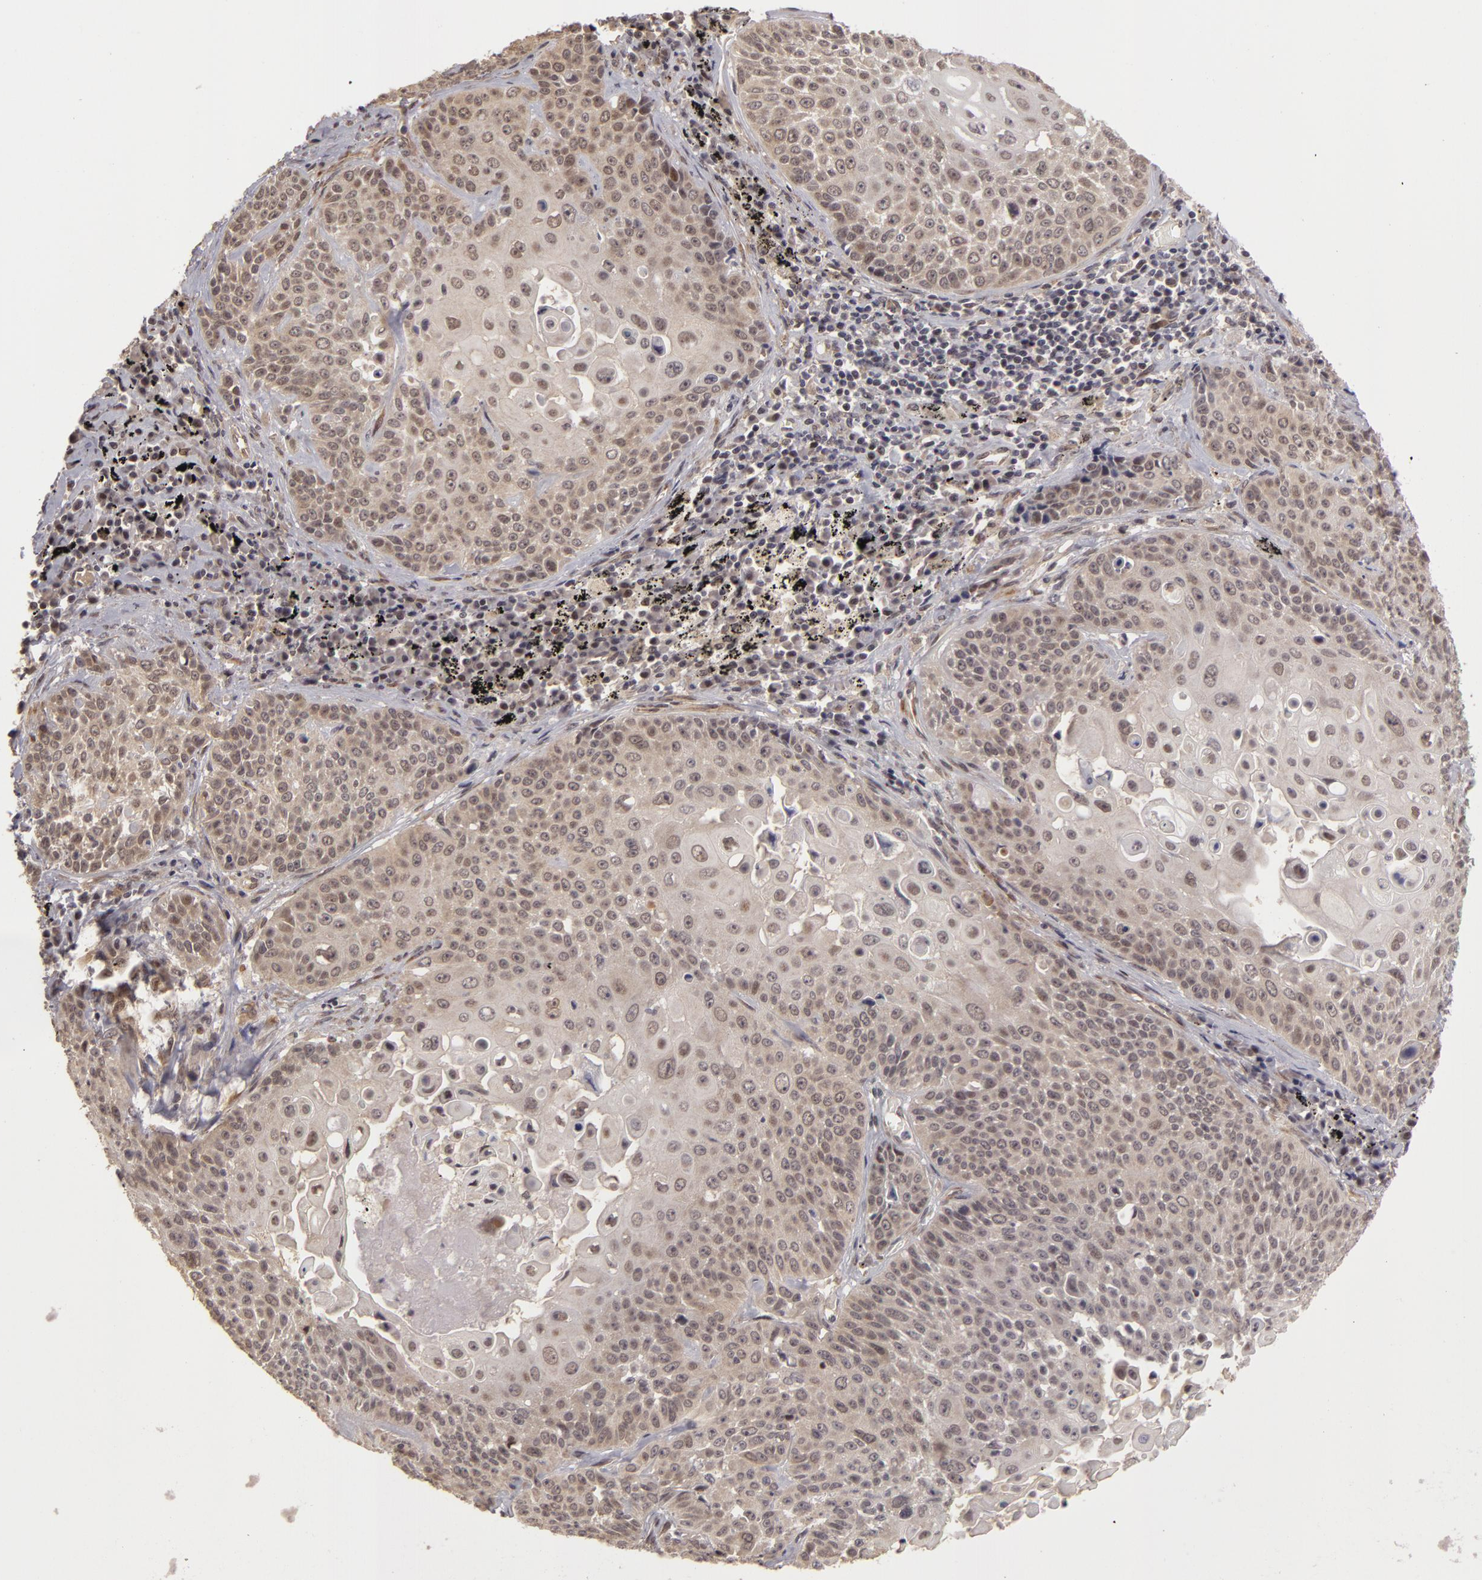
{"staining": {"intensity": "weak", "quantity": "<25%", "location": "nuclear"}, "tissue": "lung cancer", "cell_type": "Tumor cells", "image_type": "cancer", "snomed": [{"axis": "morphology", "description": "Adenocarcinoma, NOS"}, {"axis": "topography", "description": "Lung"}], "caption": "Immunohistochemistry (IHC) photomicrograph of human adenocarcinoma (lung) stained for a protein (brown), which reveals no staining in tumor cells.", "gene": "ZNF133", "patient": {"sex": "male", "age": 60}}